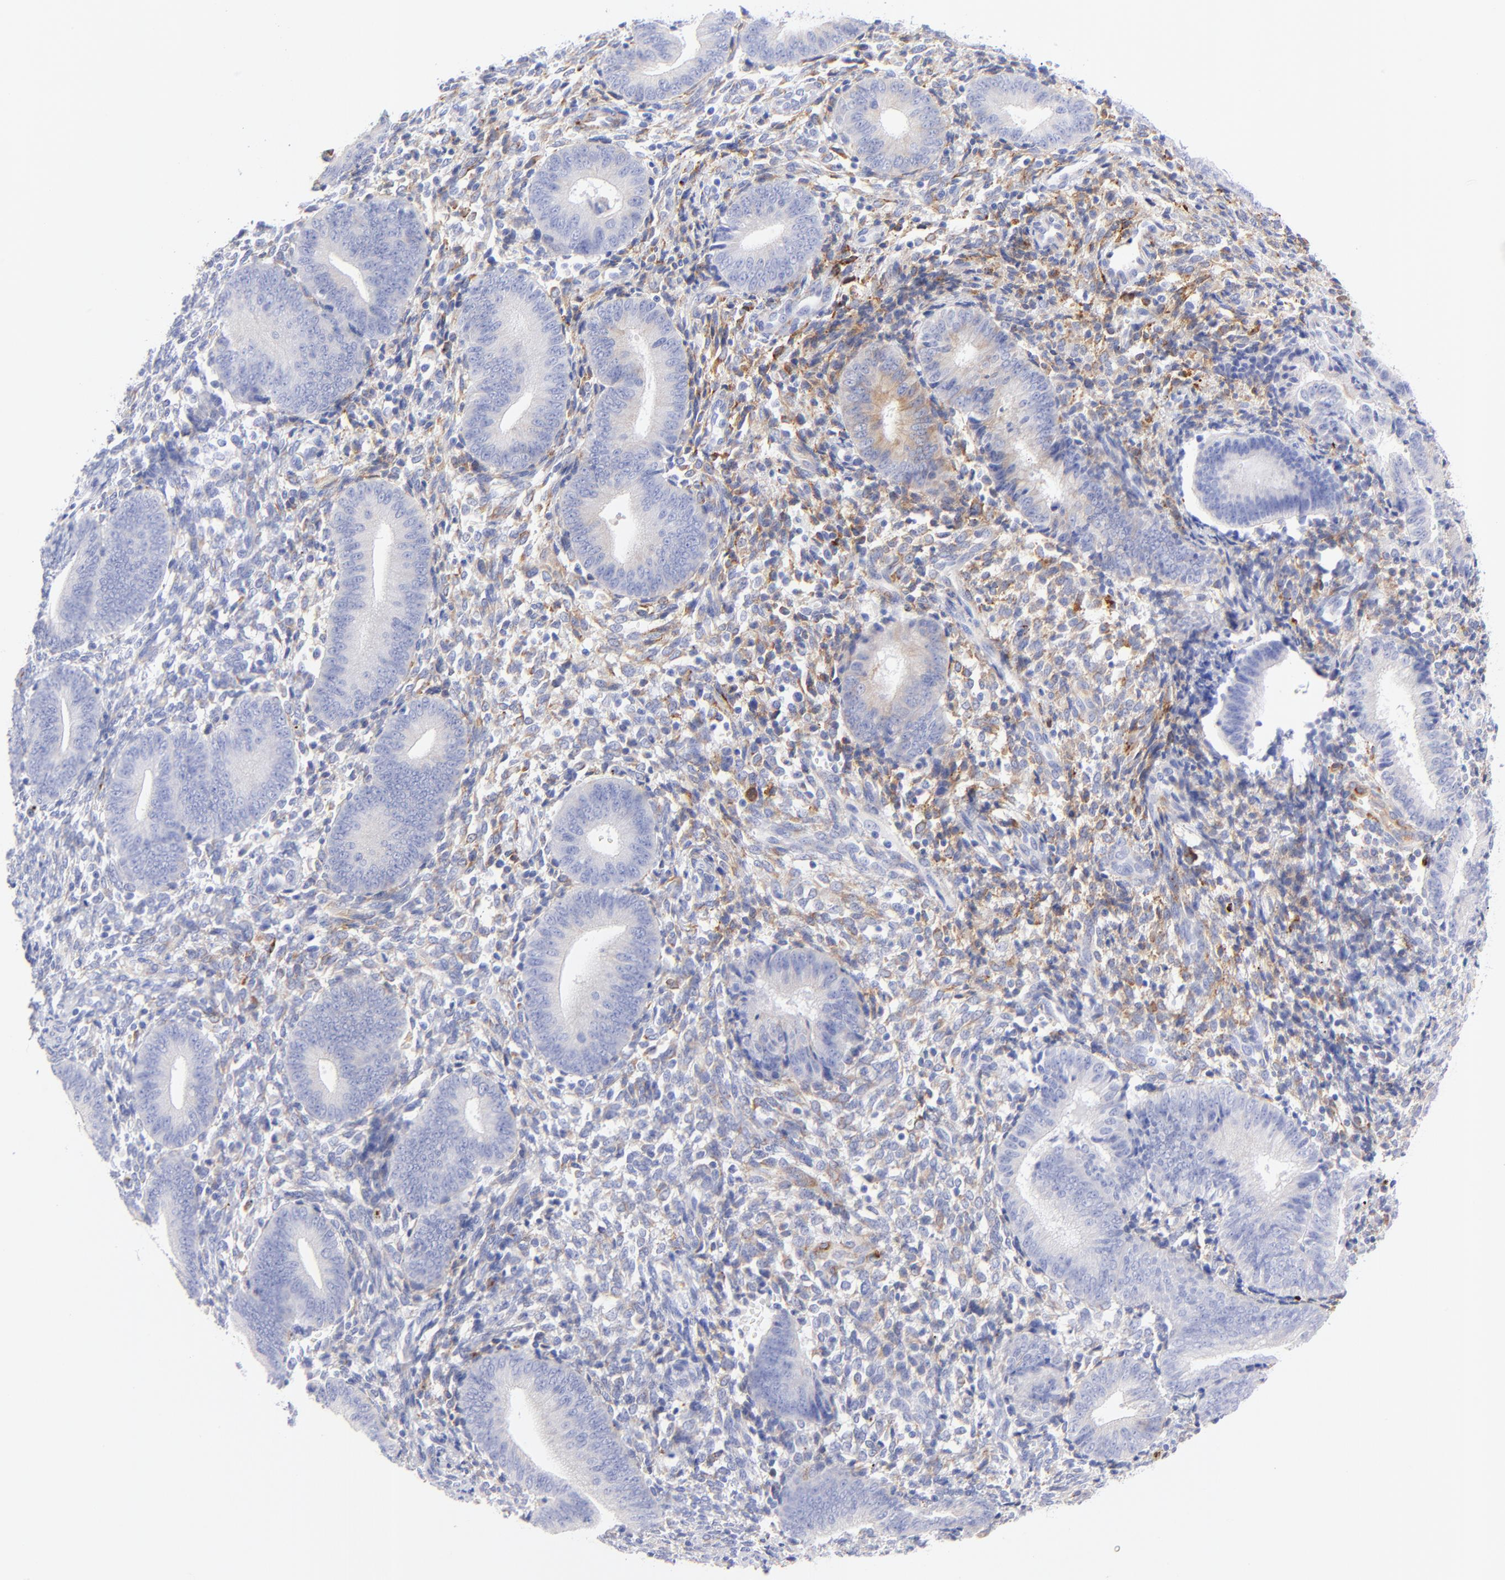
{"staining": {"intensity": "moderate", "quantity": "25%-75%", "location": "cytoplasmic/membranous"}, "tissue": "endometrium", "cell_type": "Cells in endometrial stroma", "image_type": "normal", "snomed": [{"axis": "morphology", "description": "Normal tissue, NOS"}, {"axis": "topography", "description": "Uterus"}, {"axis": "topography", "description": "Endometrium"}], "caption": "About 25%-75% of cells in endometrial stroma in normal endometrium show moderate cytoplasmic/membranous protein expression as visualized by brown immunohistochemical staining.", "gene": "C1QTNF6", "patient": {"sex": "female", "age": 33}}